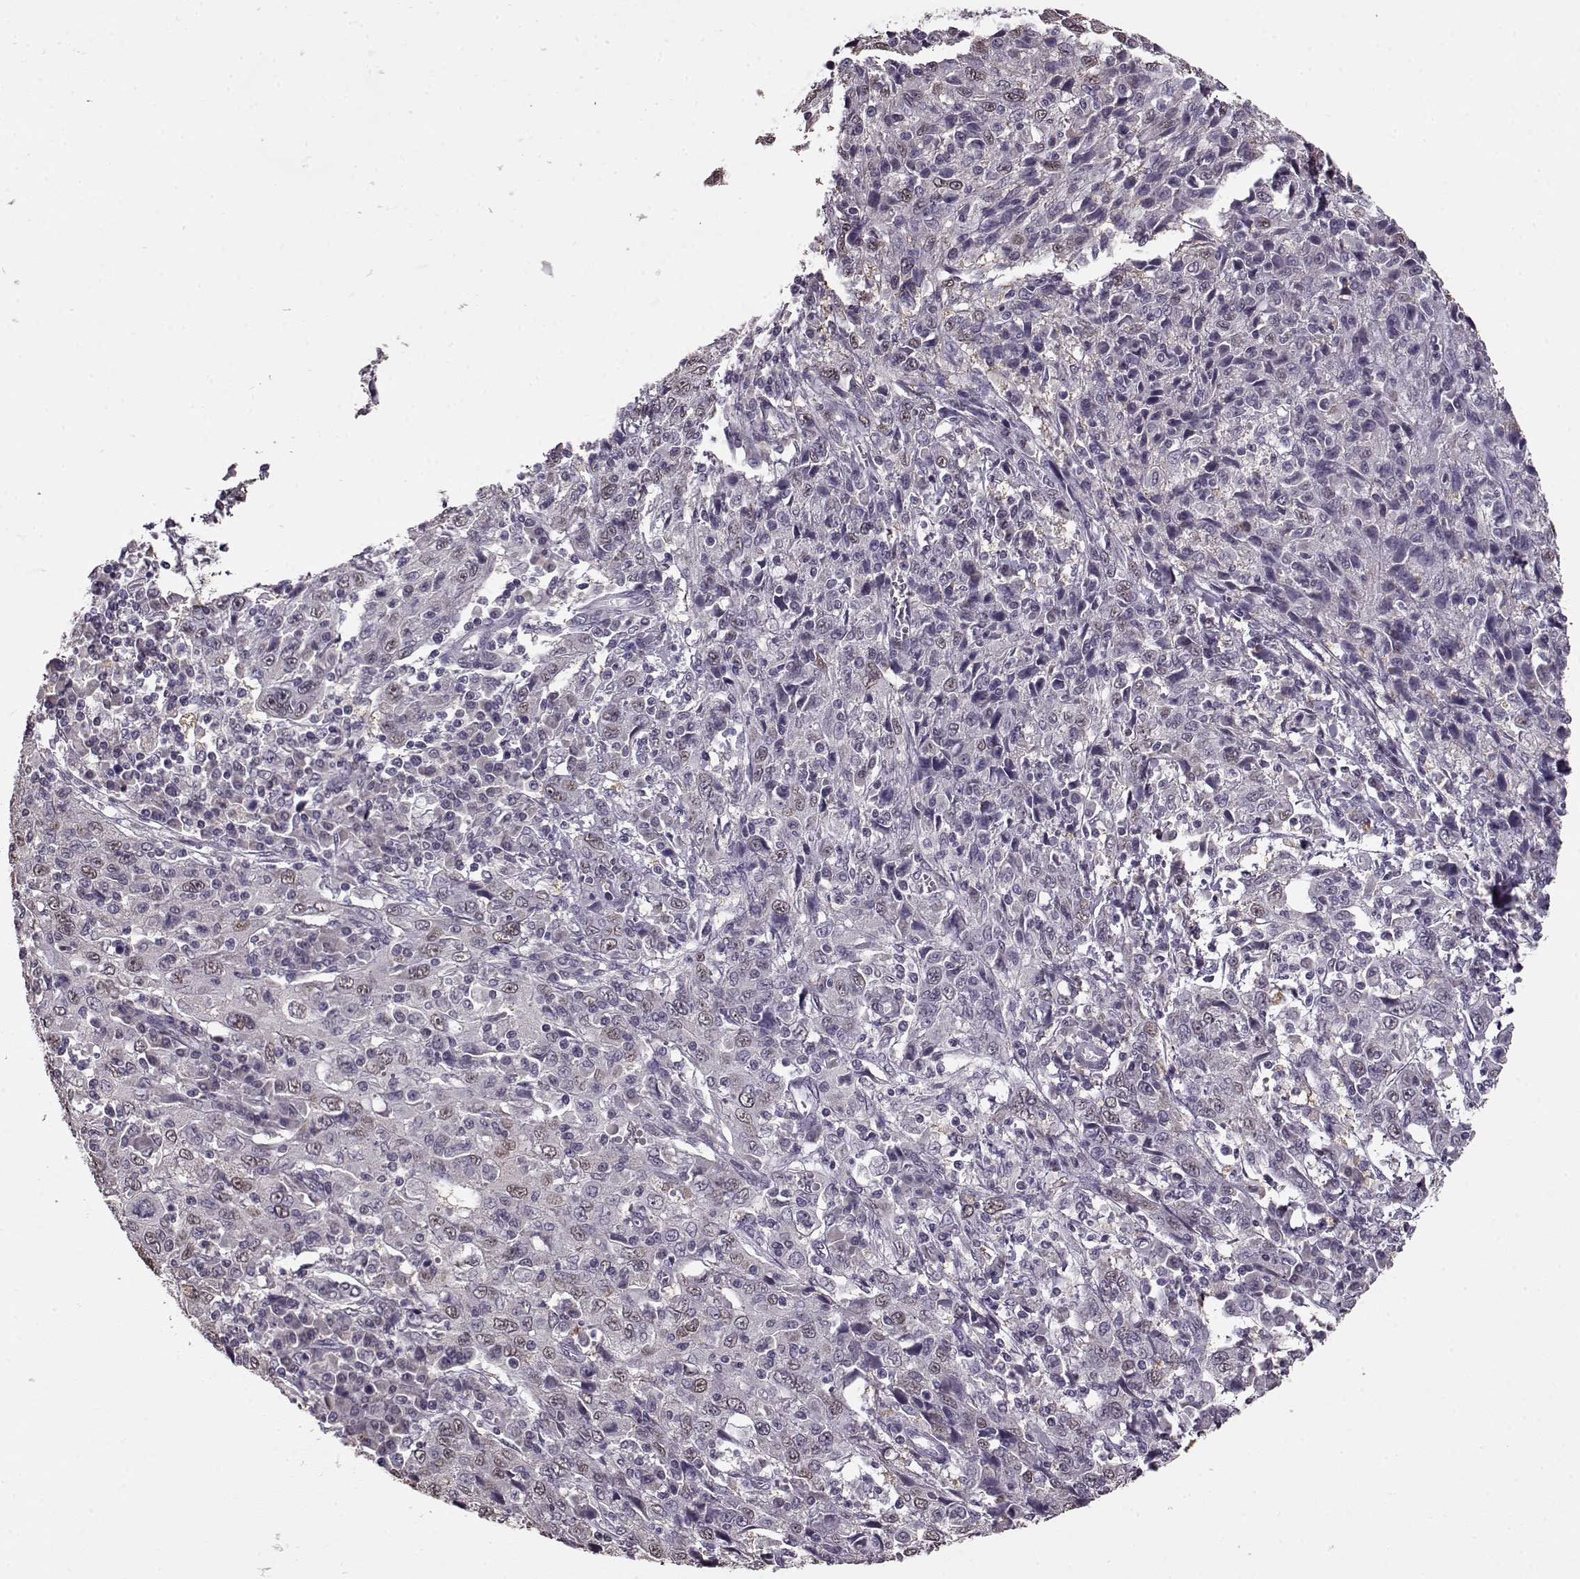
{"staining": {"intensity": "weak", "quantity": "<25%", "location": "nuclear"}, "tissue": "cervical cancer", "cell_type": "Tumor cells", "image_type": "cancer", "snomed": [{"axis": "morphology", "description": "Squamous cell carcinoma, NOS"}, {"axis": "topography", "description": "Cervix"}], "caption": "Immunohistochemistry micrograph of human cervical squamous cell carcinoma stained for a protein (brown), which exhibits no expression in tumor cells.", "gene": "RP1L1", "patient": {"sex": "female", "age": 46}}